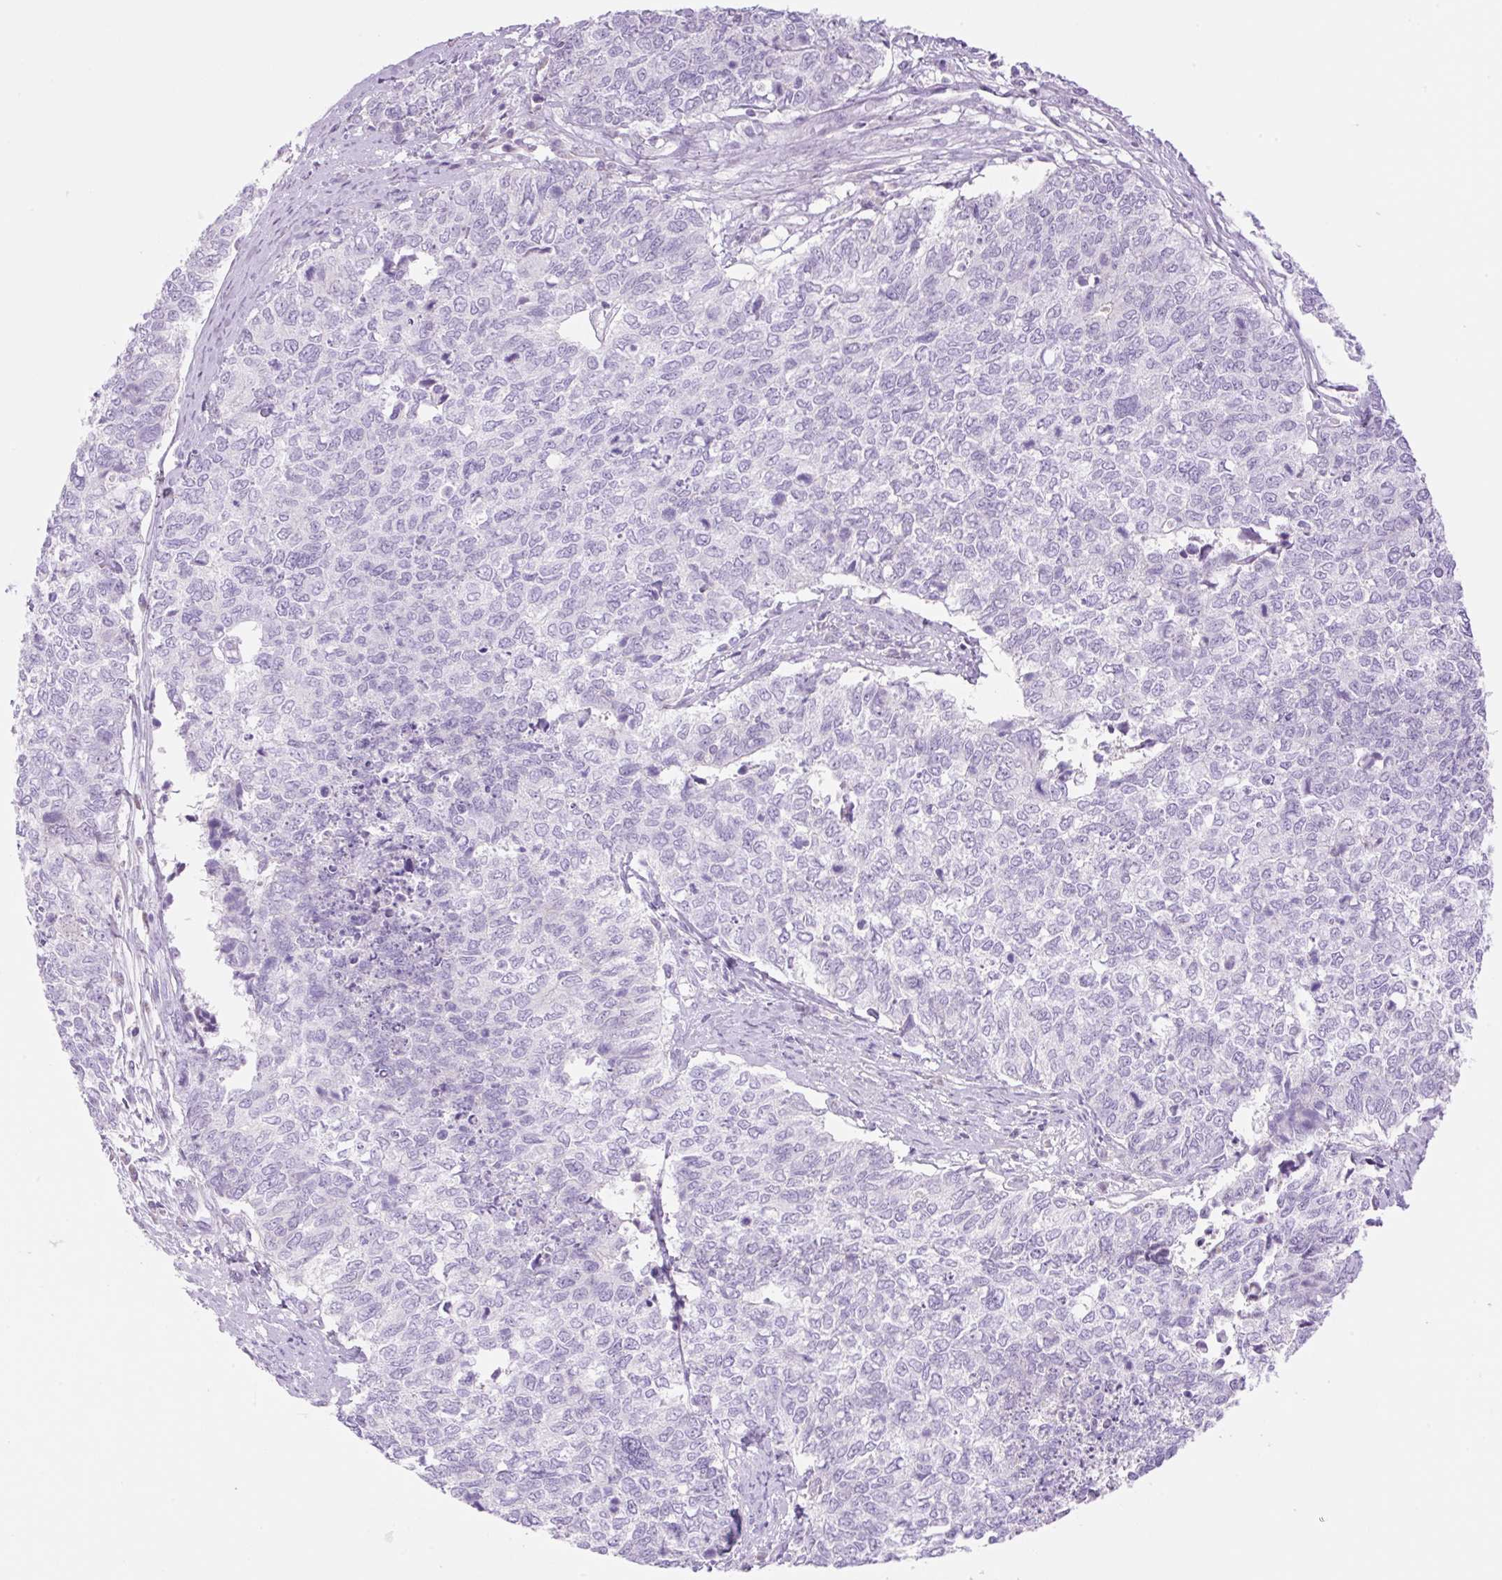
{"staining": {"intensity": "negative", "quantity": "none", "location": "none"}, "tissue": "cervical cancer", "cell_type": "Tumor cells", "image_type": "cancer", "snomed": [{"axis": "morphology", "description": "Adenocarcinoma, NOS"}, {"axis": "topography", "description": "Cervix"}], "caption": "This is a histopathology image of immunohistochemistry staining of cervical cancer (adenocarcinoma), which shows no expression in tumor cells. (IHC, brightfield microscopy, high magnification).", "gene": "PALM3", "patient": {"sex": "female", "age": 63}}